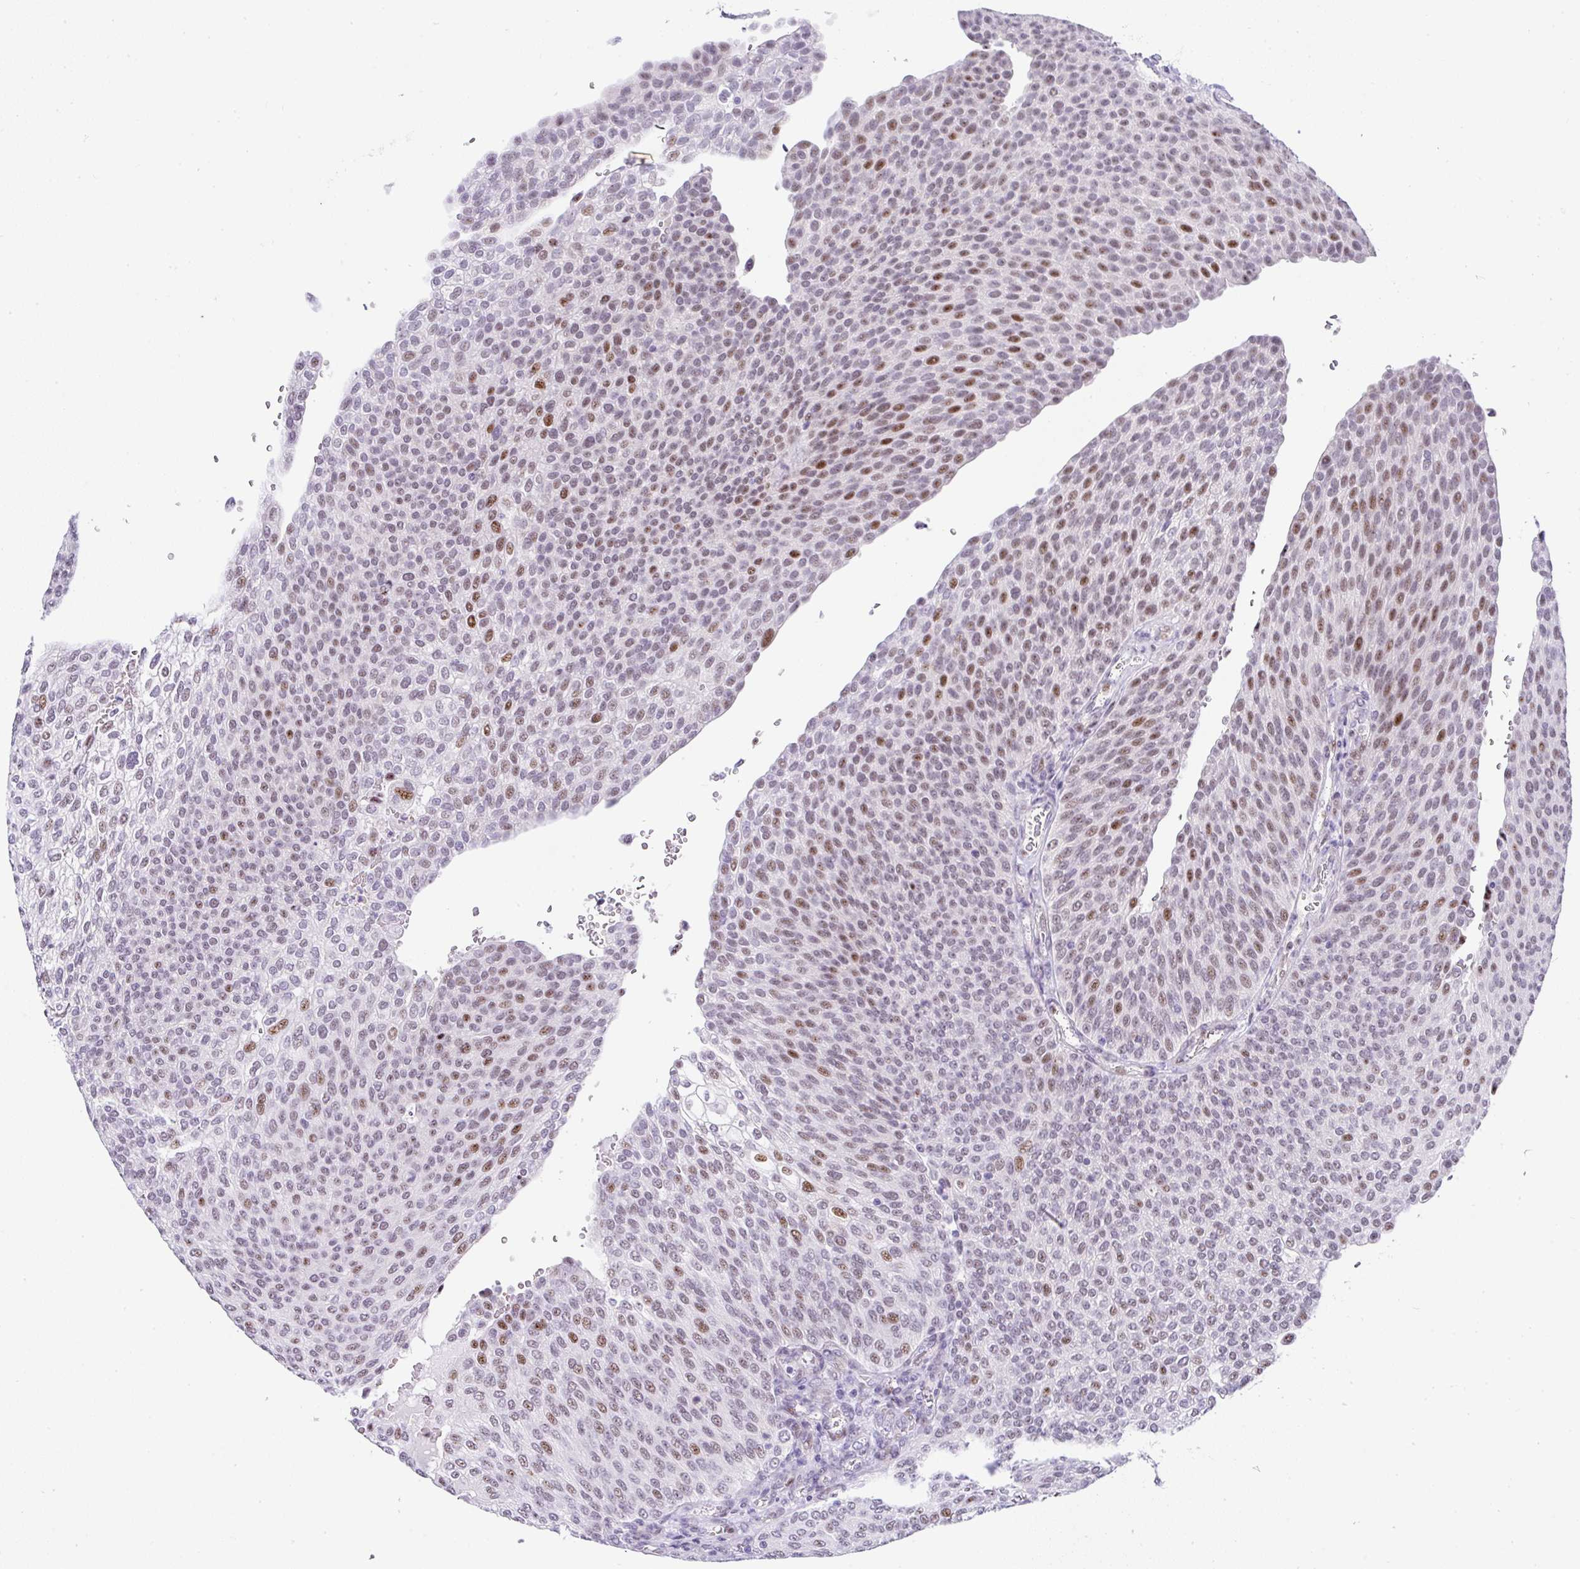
{"staining": {"intensity": "moderate", "quantity": "25%-75%", "location": "nuclear"}, "tissue": "urothelial cancer", "cell_type": "Tumor cells", "image_type": "cancer", "snomed": [{"axis": "morphology", "description": "Urothelial carcinoma, High grade"}, {"axis": "topography", "description": "Urinary bladder"}], "caption": "About 25%-75% of tumor cells in human urothelial carcinoma (high-grade) display moderate nuclear protein staining as visualized by brown immunohistochemical staining.", "gene": "NR1D2", "patient": {"sex": "female", "age": 79}}